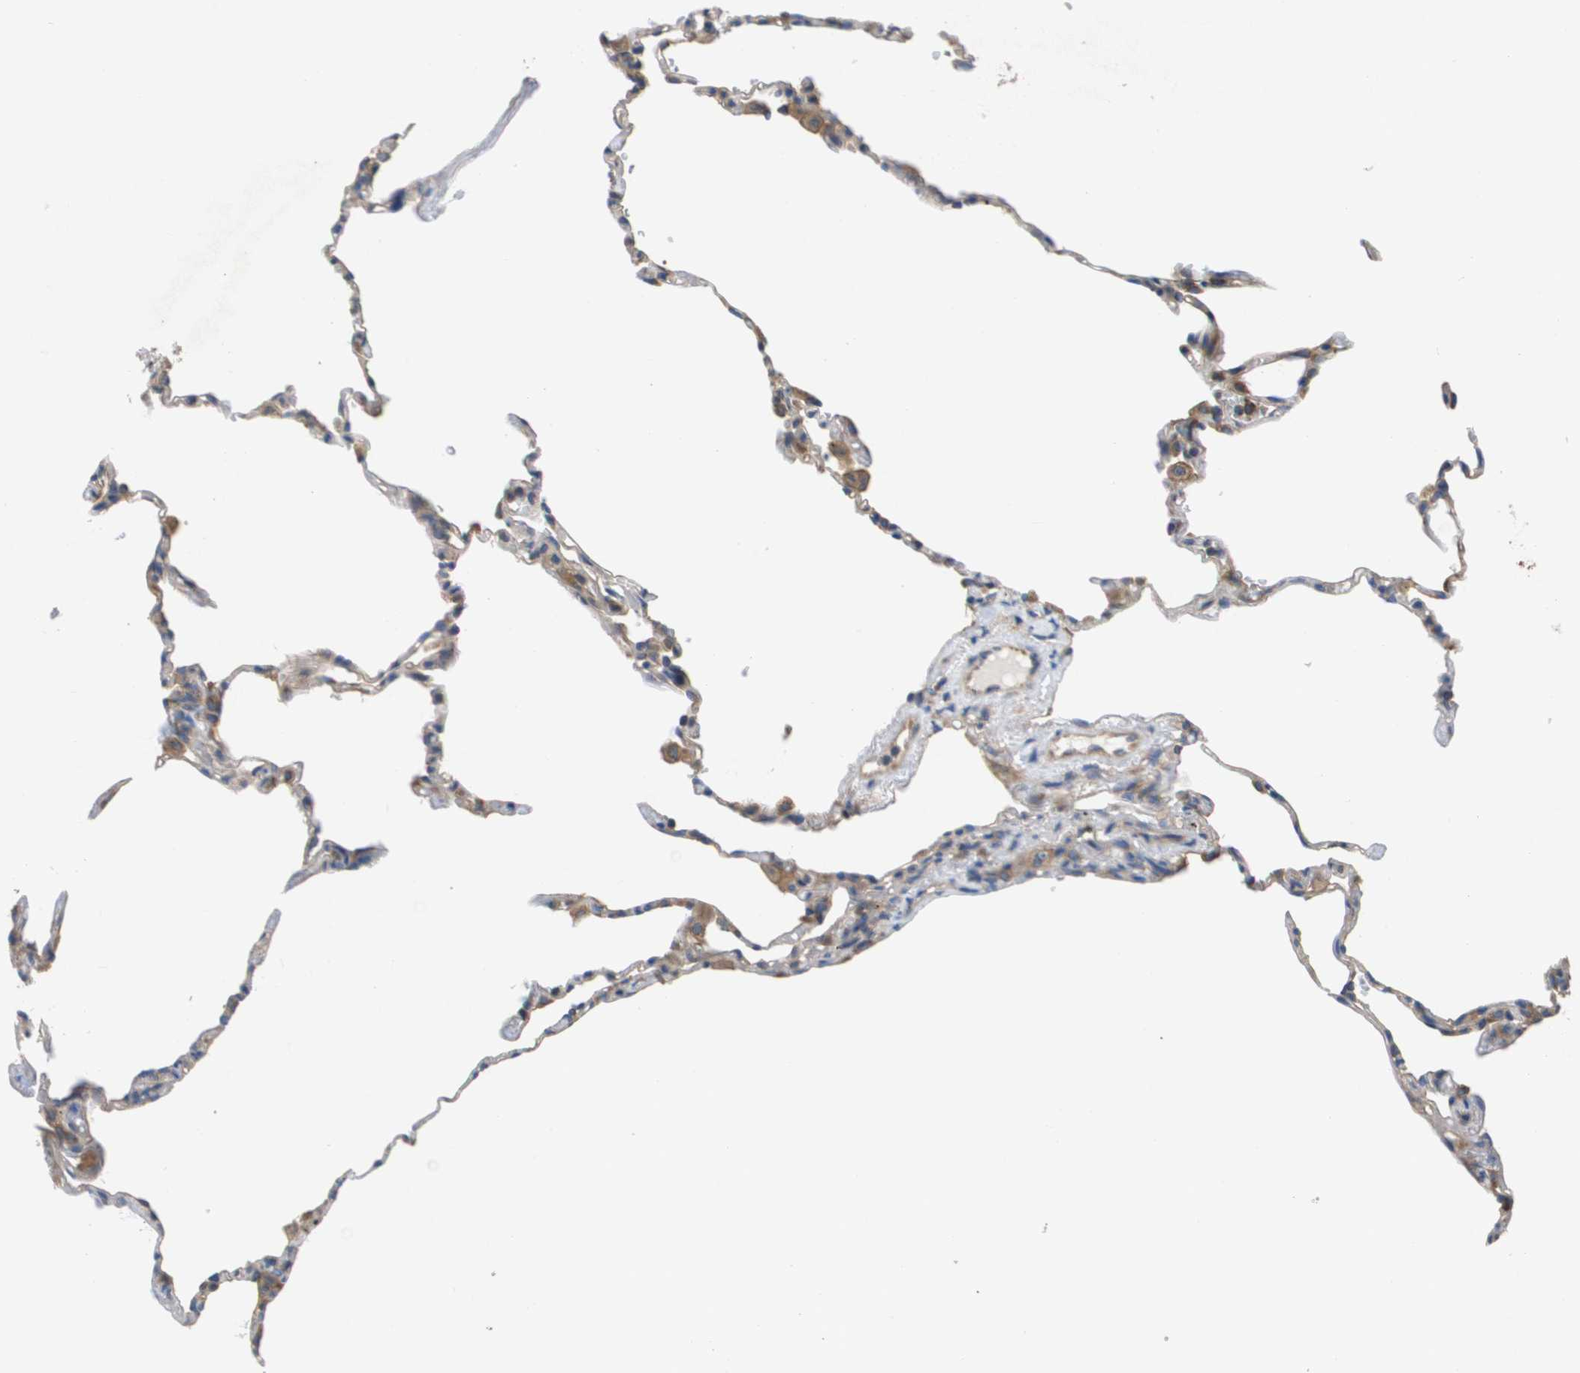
{"staining": {"intensity": "weak", "quantity": "<25%", "location": "cytoplasmic/membranous"}, "tissue": "lung", "cell_type": "Alveolar cells", "image_type": "normal", "snomed": [{"axis": "morphology", "description": "Normal tissue, NOS"}, {"axis": "topography", "description": "Lung"}], "caption": "Protein analysis of unremarkable lung exhibits no significant staining in alveolar cells. The staining was performed using DAB to visualize the protein expression in brown, while the nuclei were stained in blue with hematoxylin (Magnification: 20x).", "gene": "EIF4G2", "patient": {"sex": "male", "age": 59}}